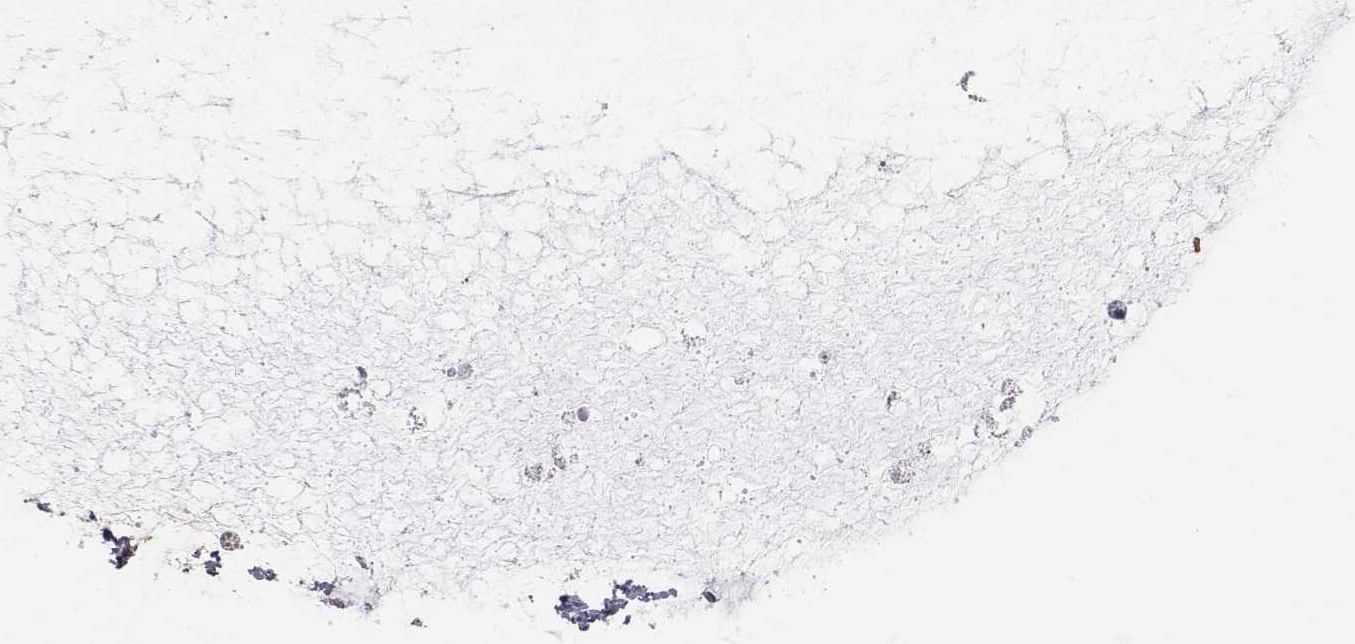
{"staining": {"intensity": "moderate", "quantity": "<25%", "location": "cytoplasmic/membranous"}, "tissue": "ovarian cancer", "cell_type": "Tumor cells", "image_type": "cancer", "snomed": [{"axis": "morphology", "description": "Cystadenocarcinoma, mucinous, NOS"}, {"axis": "topography", "description": "Ovary"}], "caption": "This micrograph displays immunohistochemistry (IHC) staining of human ovarian cancer (mucinous cystadenocarcinoma), with low moderate cytoplasmic/membranous expression in about <25% of tumor cells.", "gene": "CHST14", "patient": {"sex": "female", "age": 41}}